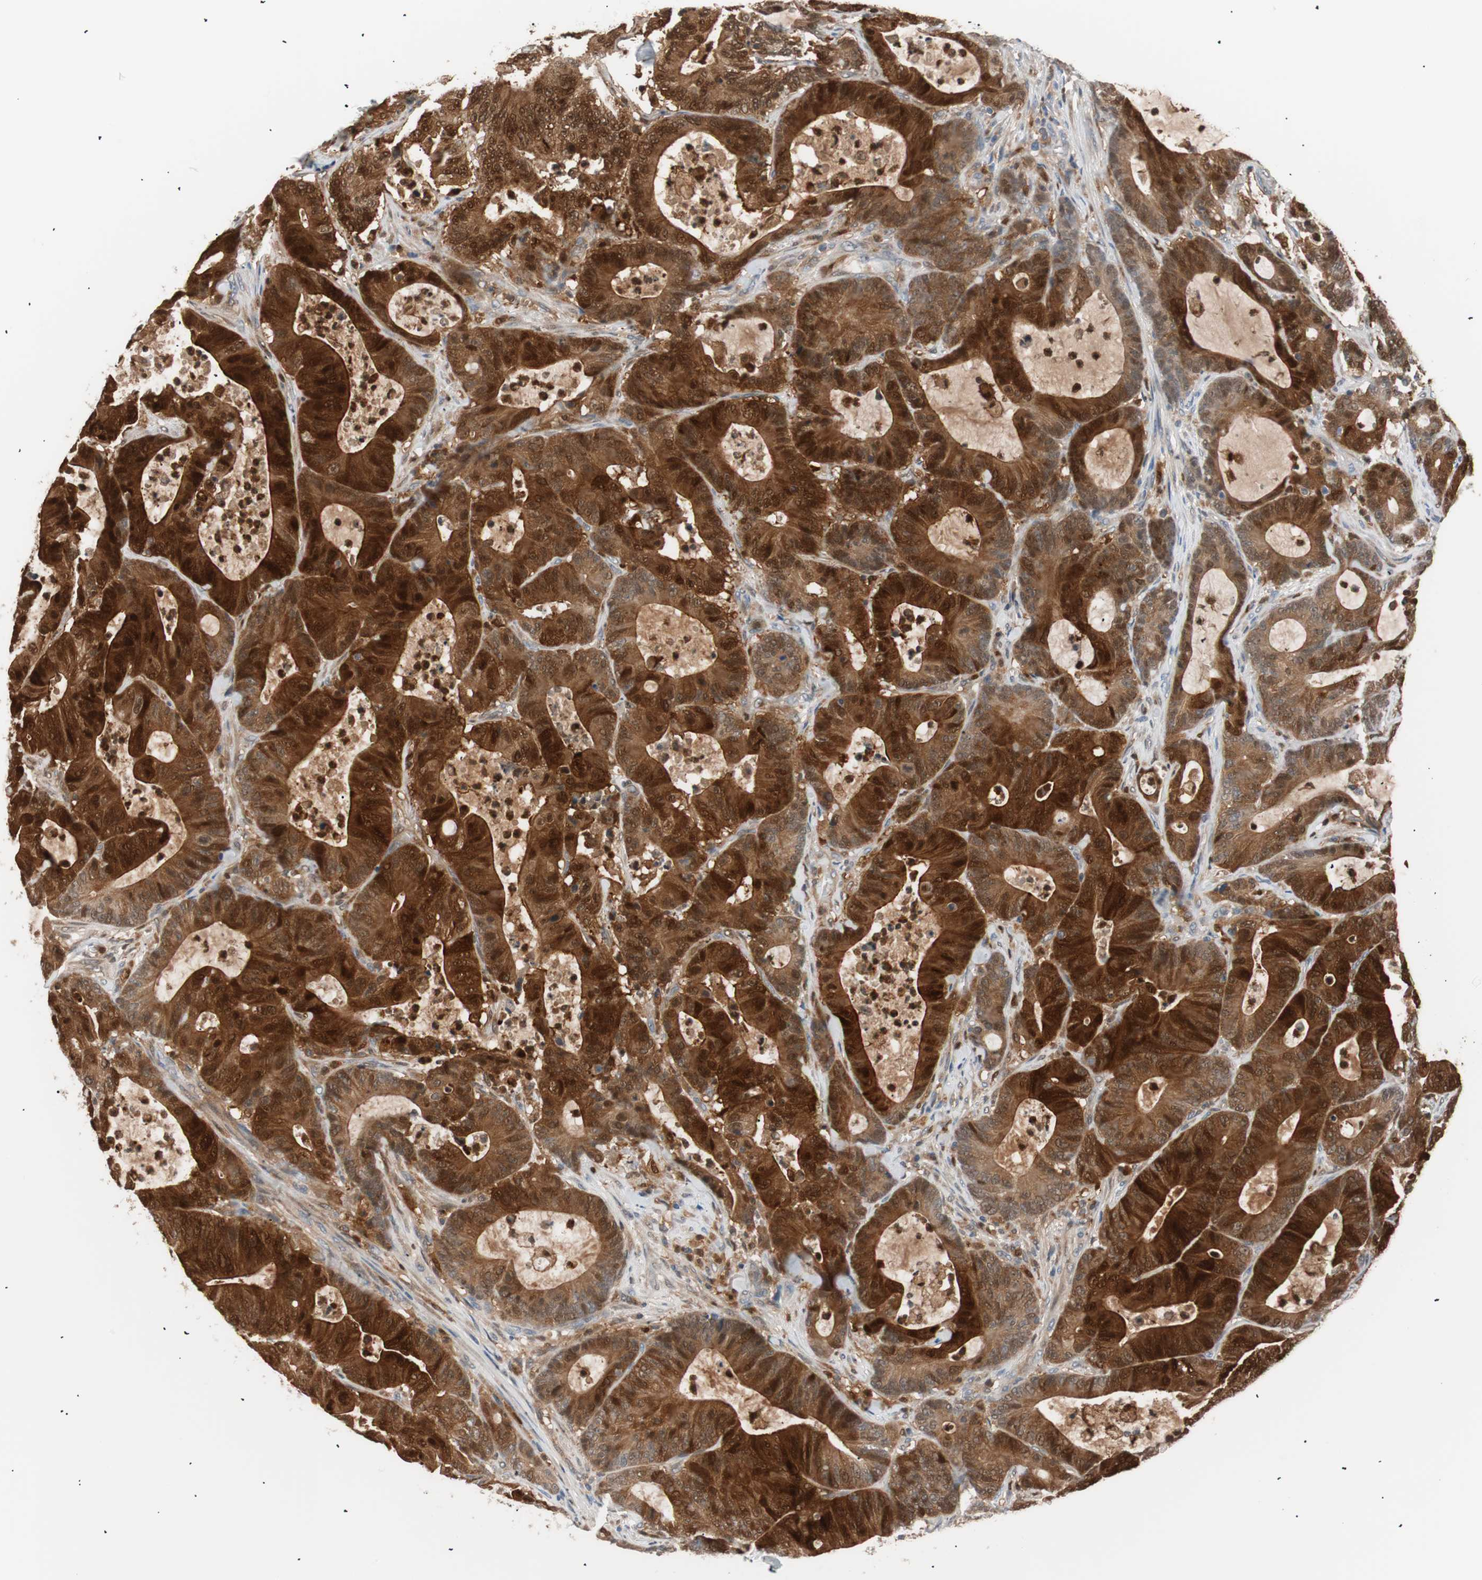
{"staining": {"intensity": "strong", "quantity": ">75%", "location": "cytoplasmic/membranous,nuclear"}, "tissue": "colorectal cancer", "cell_type": "Tumor cells", "image_type": "cancer", "snomed": [{"axis": "morphology", "description": "Adenocarcinoma, NOS"}, {"axis": "topography", "description": "Colon"}], "caption": "This is a photomicrograph of immunohistochemistry (IHC) staining of adenocarcinoma (colorectal), which shows strong expression in the cytoplasmic/membranous and nuclear of tumor cells.", "gene": "IL18", "patient": {"sex": "female", "age": 84}}